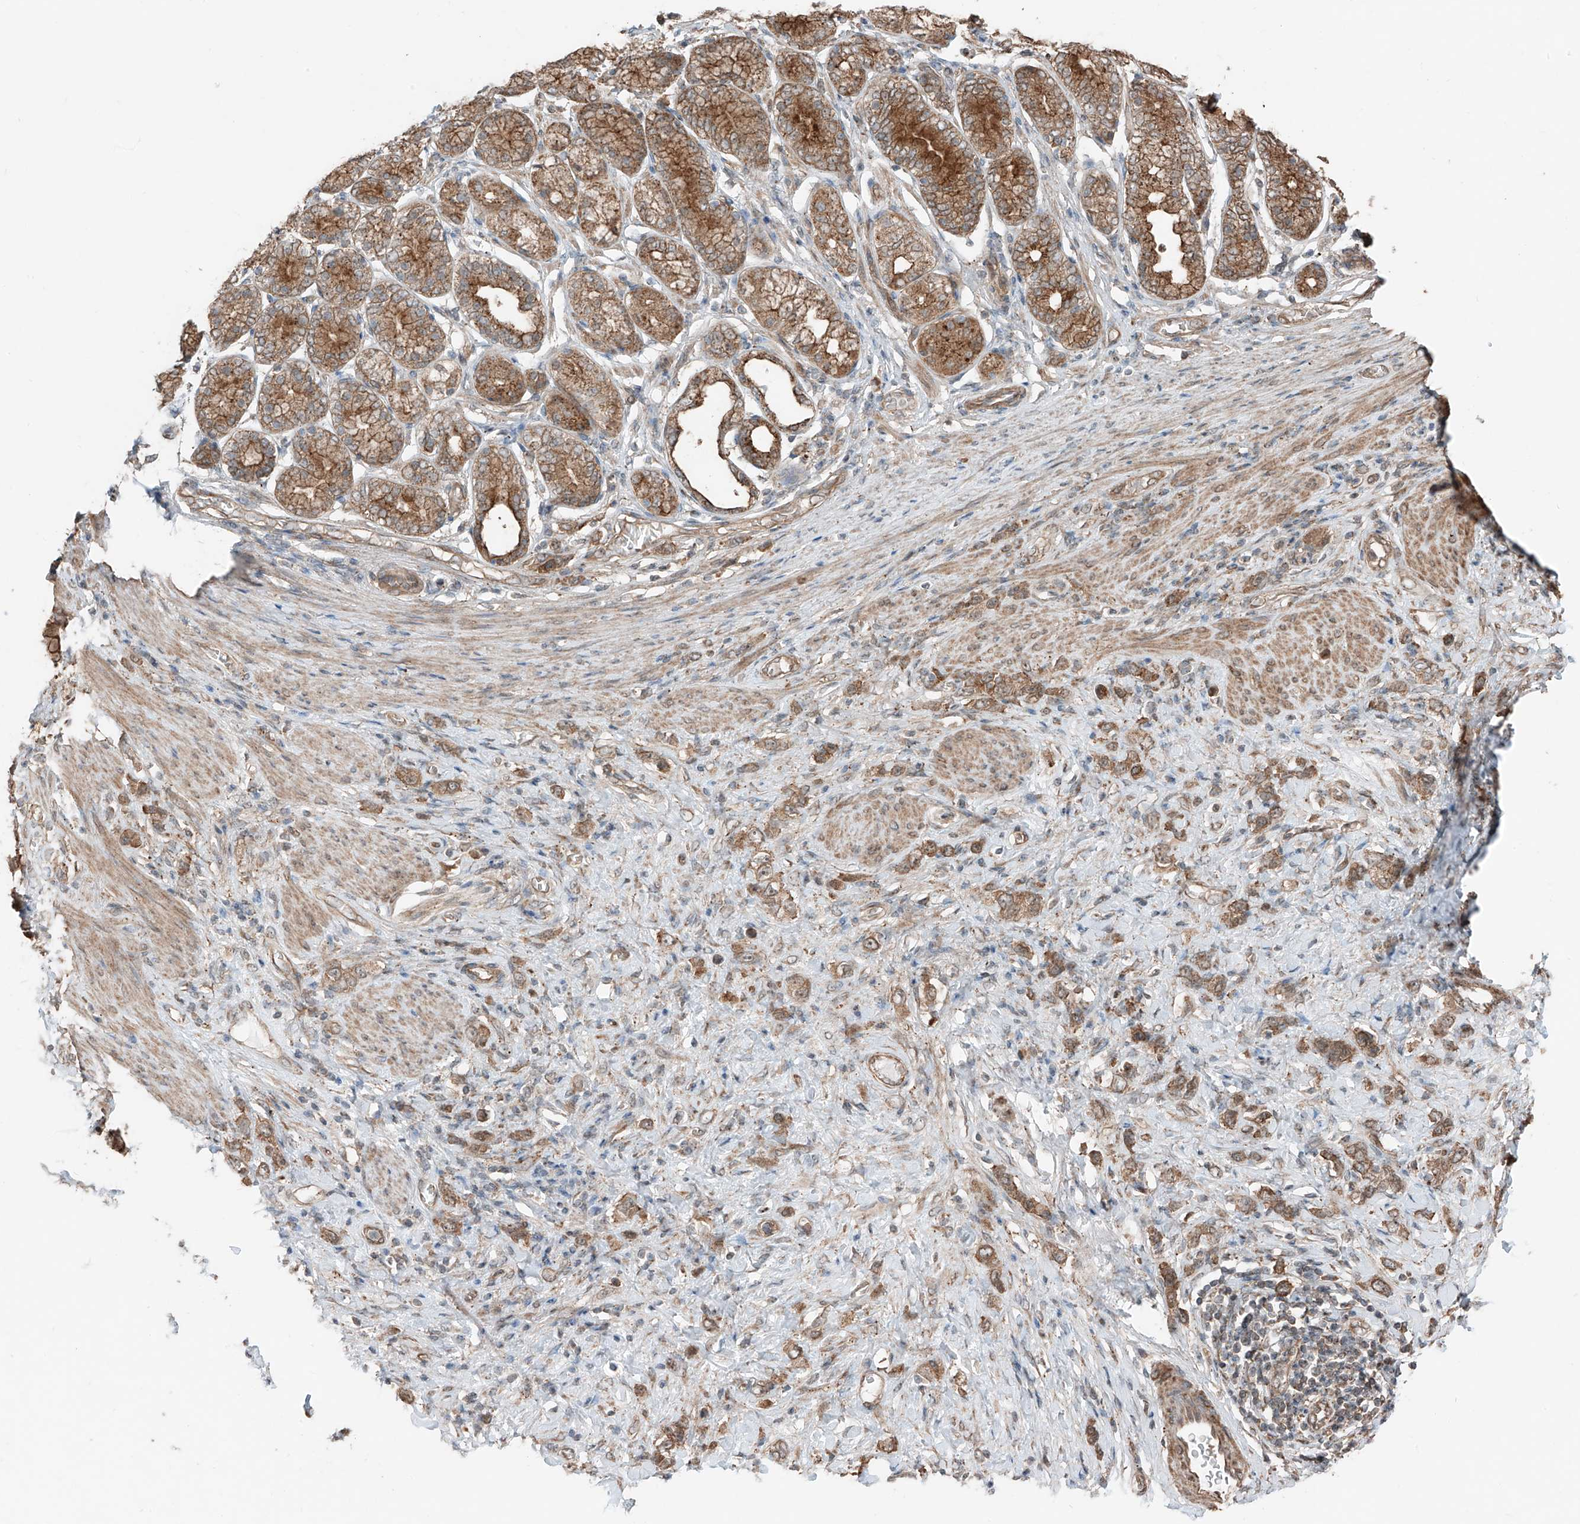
{"staining": {"intensity": "moderate", "quantity": ">75%", "location": "cytoplasmic/membranous"}, "tissue": "stomach cancer", "cell_type": "Tumor cells", "image_type": "cancer", "snomed": [{"axis": "morphology", "description": "Normal tissue, NOS"}, {"axis": "morphology", "description": "Adenocarcinoma, NOS"}, {"axis": "topography", "description": "Stomach, upper"}, {"axis": "topography", "description": "Stomach"}], "caption": "Moderate cytoplasmic/membranous staining for a protein is seen in about >75% of tumor cells of adenocarcinoma (stomach) using IHC.", "gene": "CEP162", "patient": {"sex": "female", "age": 65}}